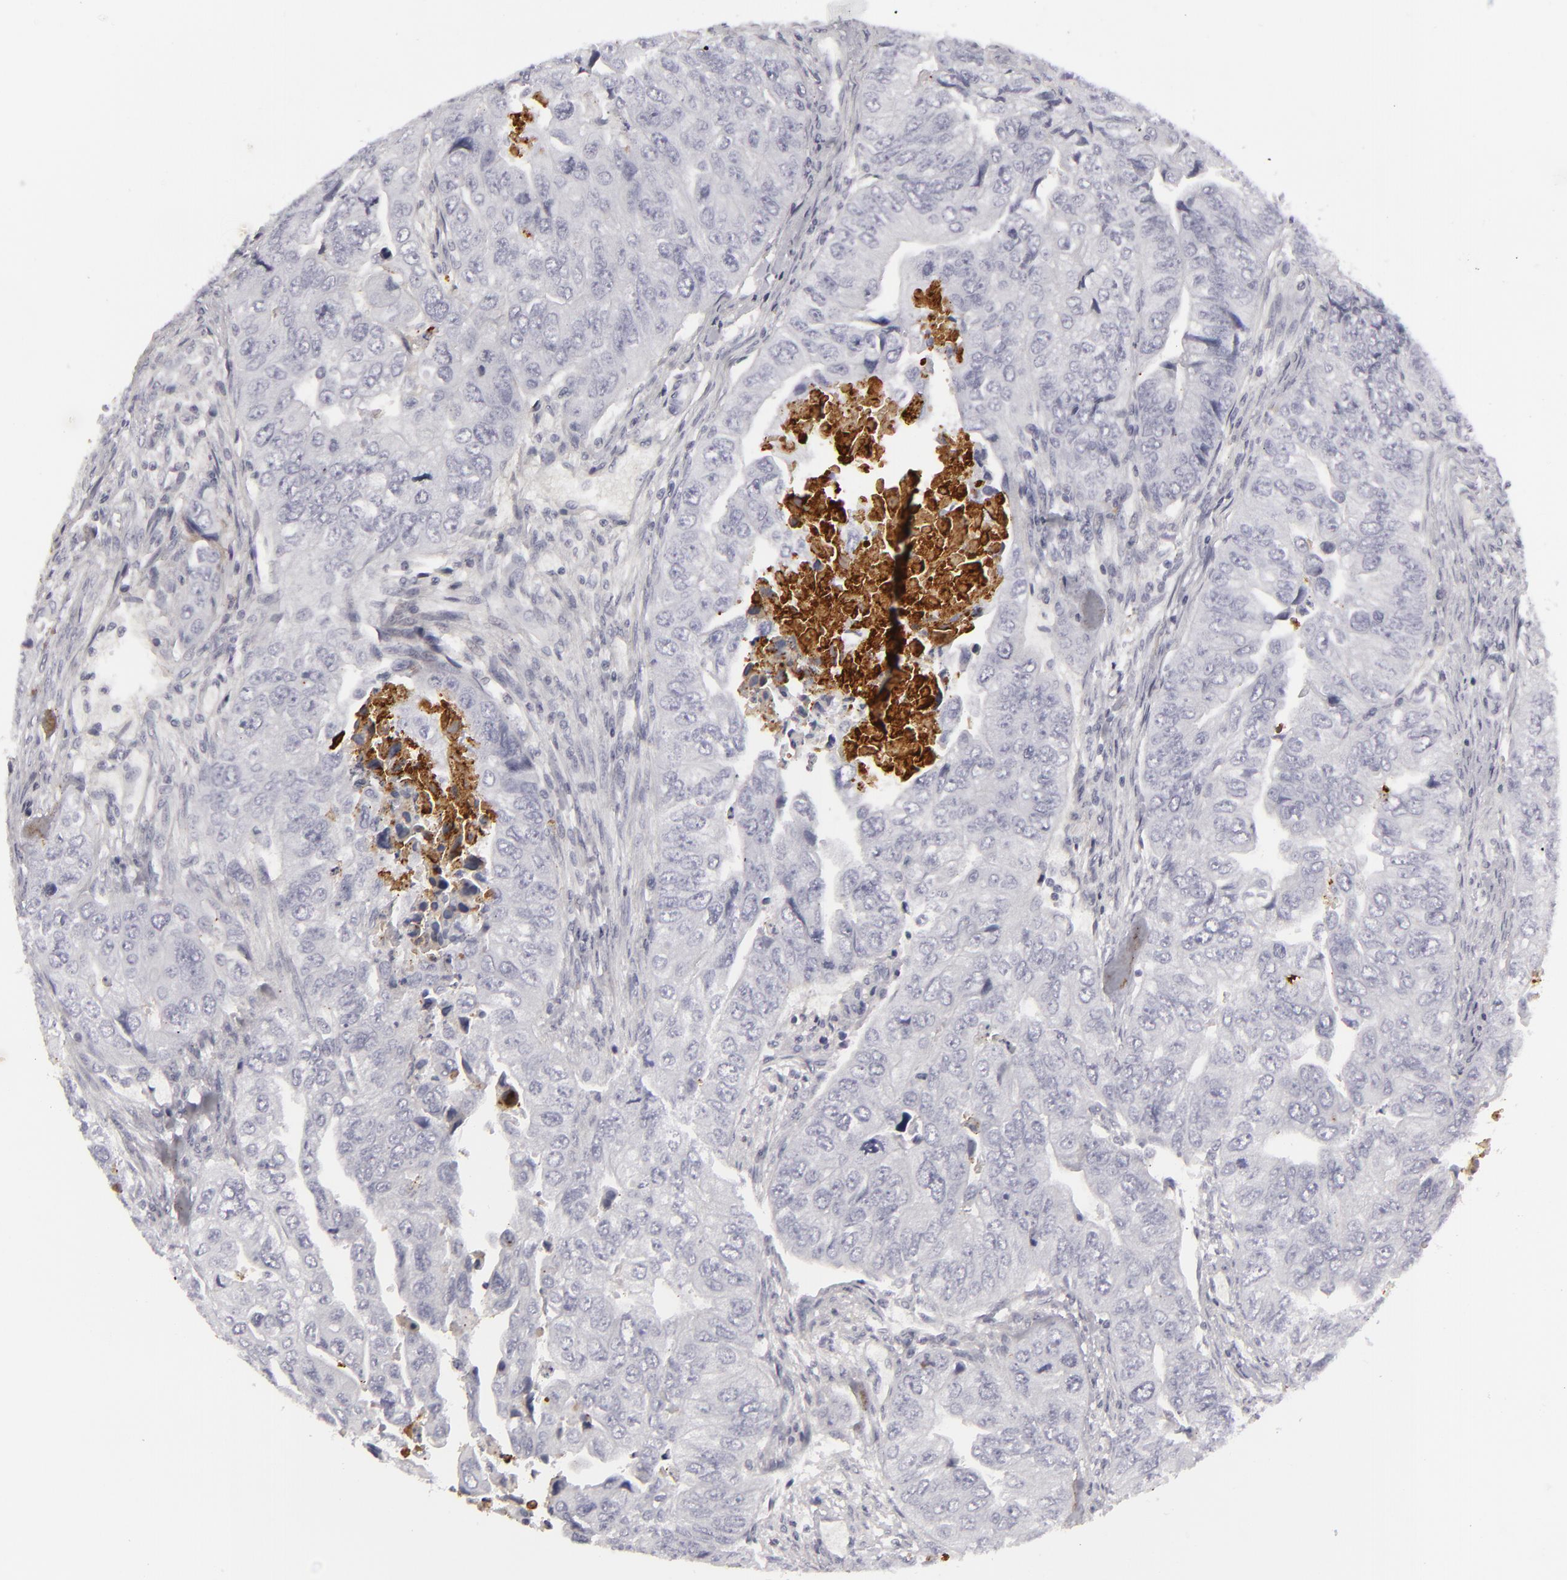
{"staining": {"intensity": "negative", "quantity": "none", "location": "none"}, "tissue": "colorectal cancer", "cell_type": "Tumor cells", "image_type": "cancer", "snomed": [{"axis": "morphology", "description": "Adenocarcinoma, NOS"}, {"axis": "topography", "description": "Colon"}], "caption": "DAB immunohistochemical staining of colorectal cancer (adenocarcinoma) displays no significant expression in tumor cells. (DAB (3,3'-diaminobenzidine) IHC with hematoxylin counter stain).", "gene": "C9", "patient": {"sex": "female", "age": 11}}